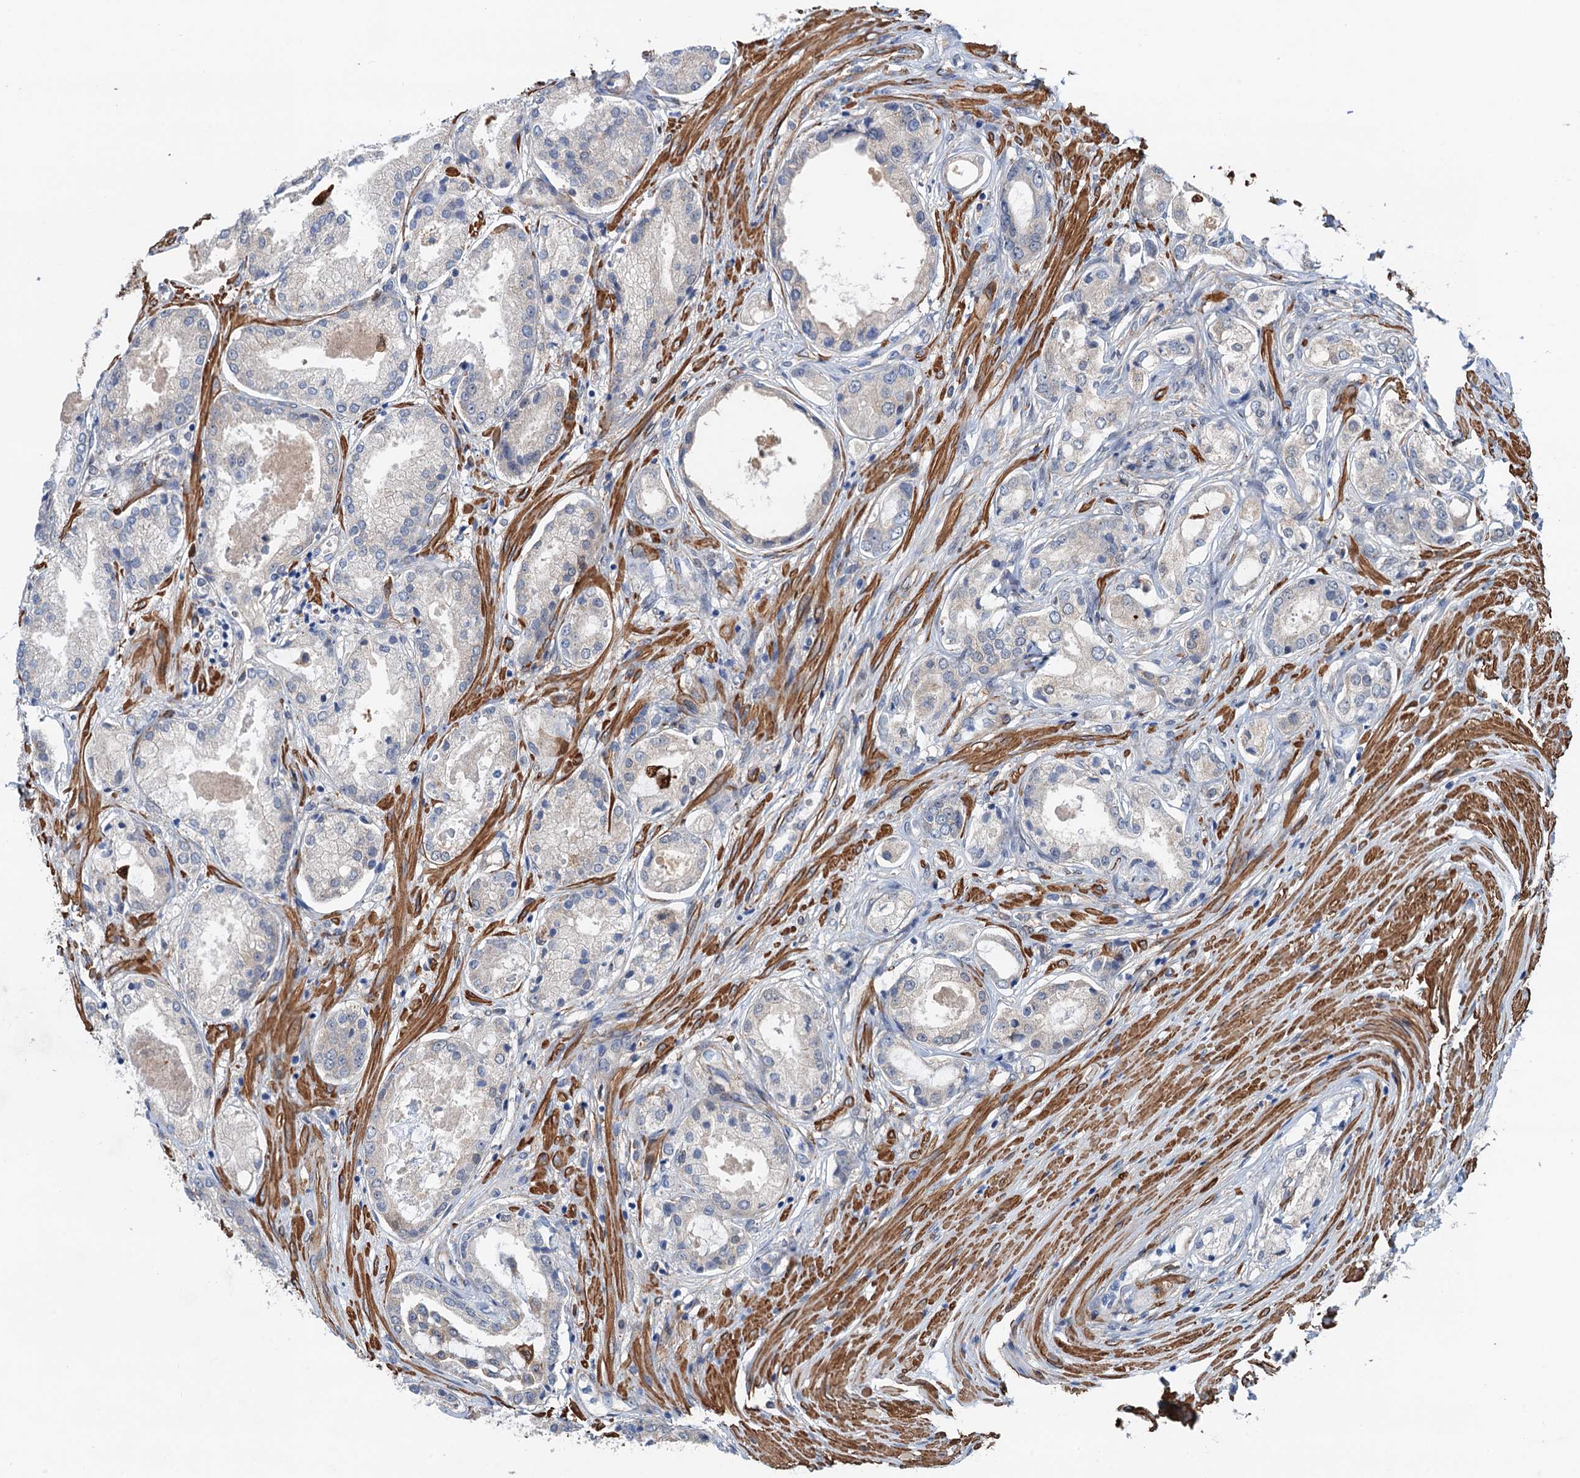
{"staining": {"intensity": "weak", "quantity": "<25%", "location": "cytoplasmic/membranous"}, "tissue": "prostate cancer", "cell_type": "Tumor cells", "image_type": "cancer", "snomed": [{"axis": "morphology", "description": "Adenocarcinoma, Low grade"}, {"axis": "topography", "description": "Prostate"}], "caption": "High power microscopy image of an immunohistochemistry (IHC) histopathology image of prostate cancer, revealing no significant expression in tumor cells. The staining is performed using DAB (3,3'-diaminobenzidine) brown chromogen with nuclei counter-stained in using hematoxylin.", "gene": "CSTPP1", "patient": {"sex": "male", "age": 68}}